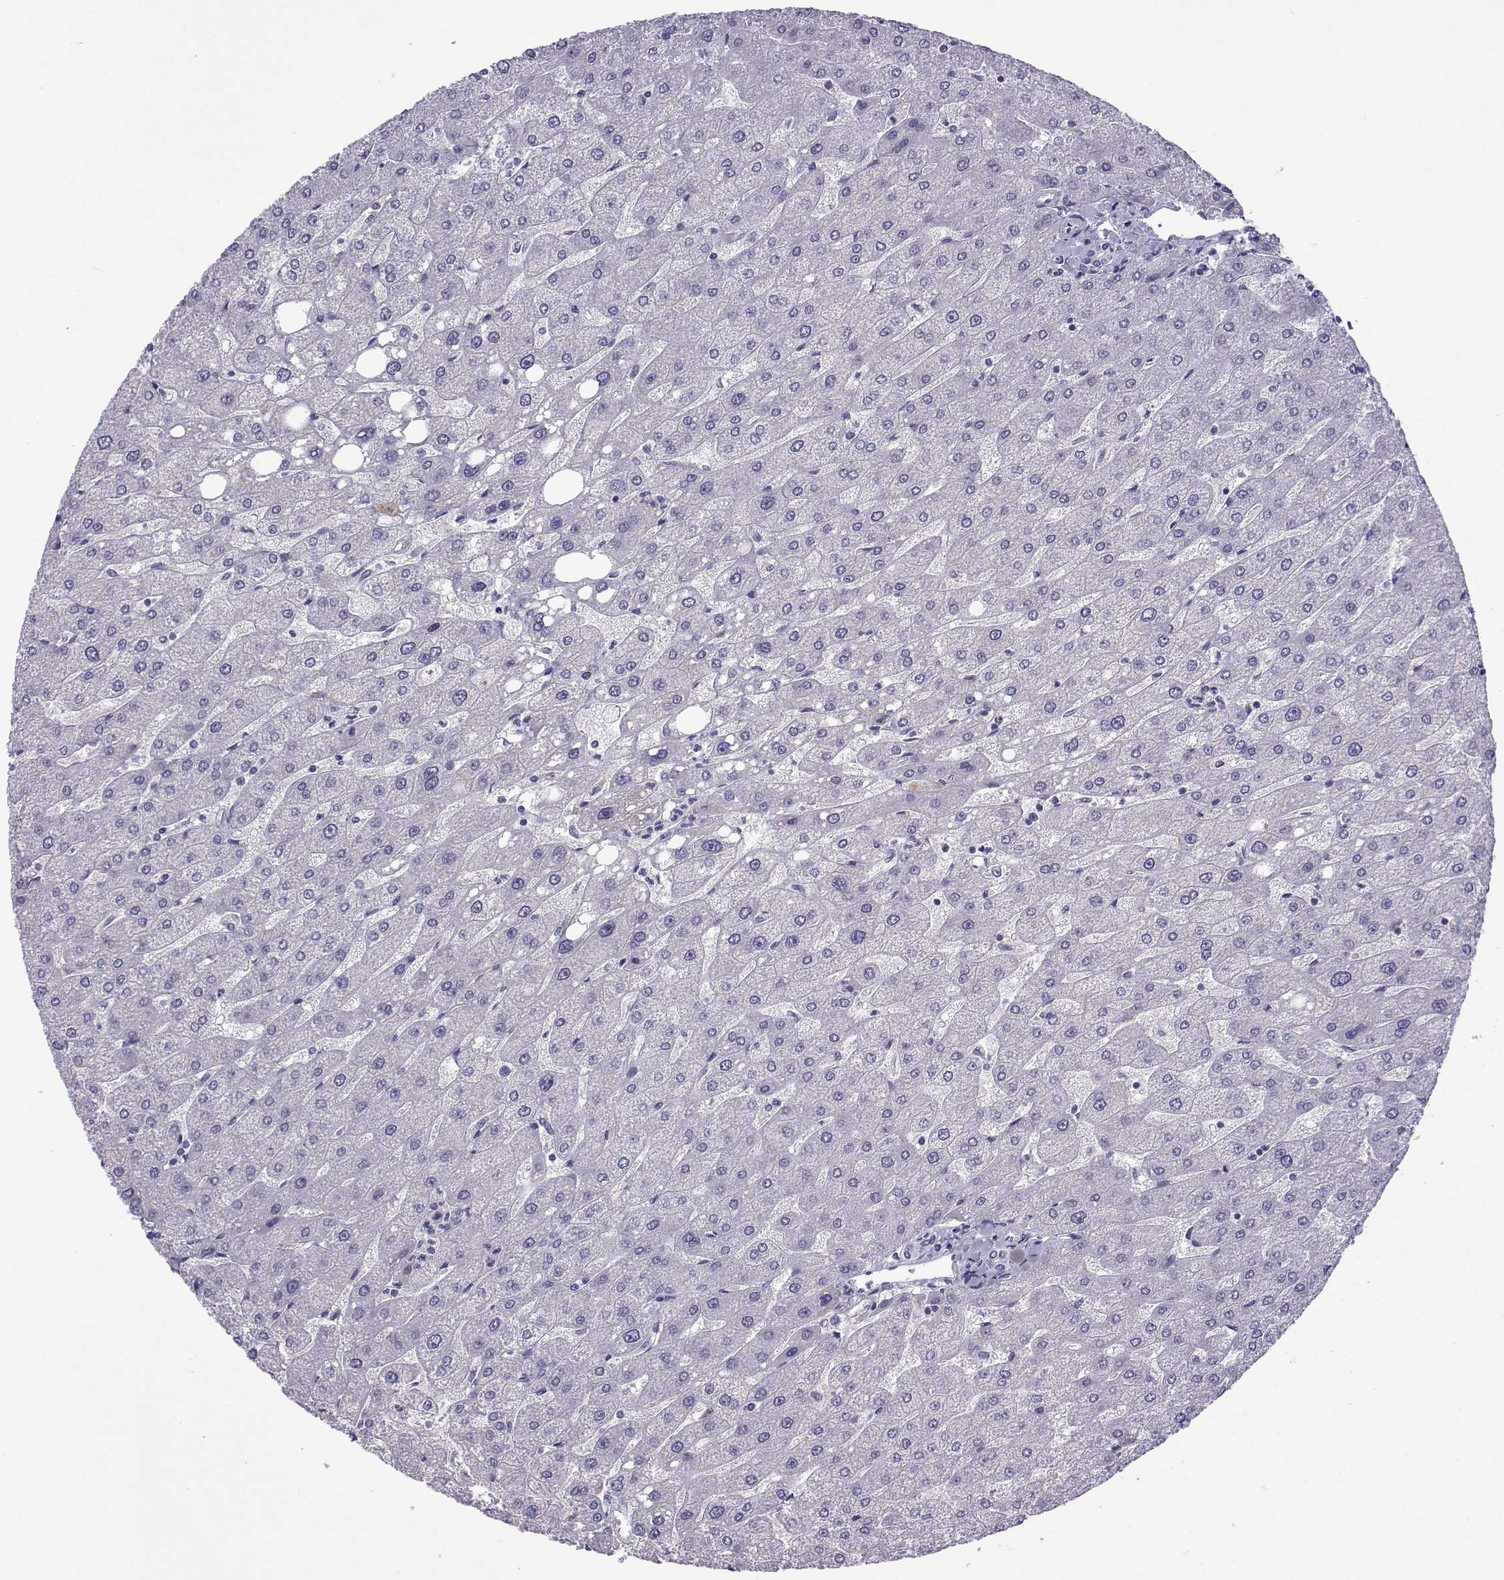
{"staining": {"intensity": "negative", "quantity": "none", "location": "none"}, "tissue": "liver", "cell_type": "Cholangiocytes", "image_type": "normal", "snomed": [{"axis": "morphology", "description": "Normal tissue, NOS"}, {"axis": "topography", "description": "Liver"}], "caption": "High magnification brightfield microscopy of unremarkable liver stained with DAB (3,3'-diaminobenzidine) (brown) and counterstained with hematoxylin (blue): cholangiocytes show no significant positivity.", "gene": "CFAP70", "patient": {"sex": "male", "age": 67}}